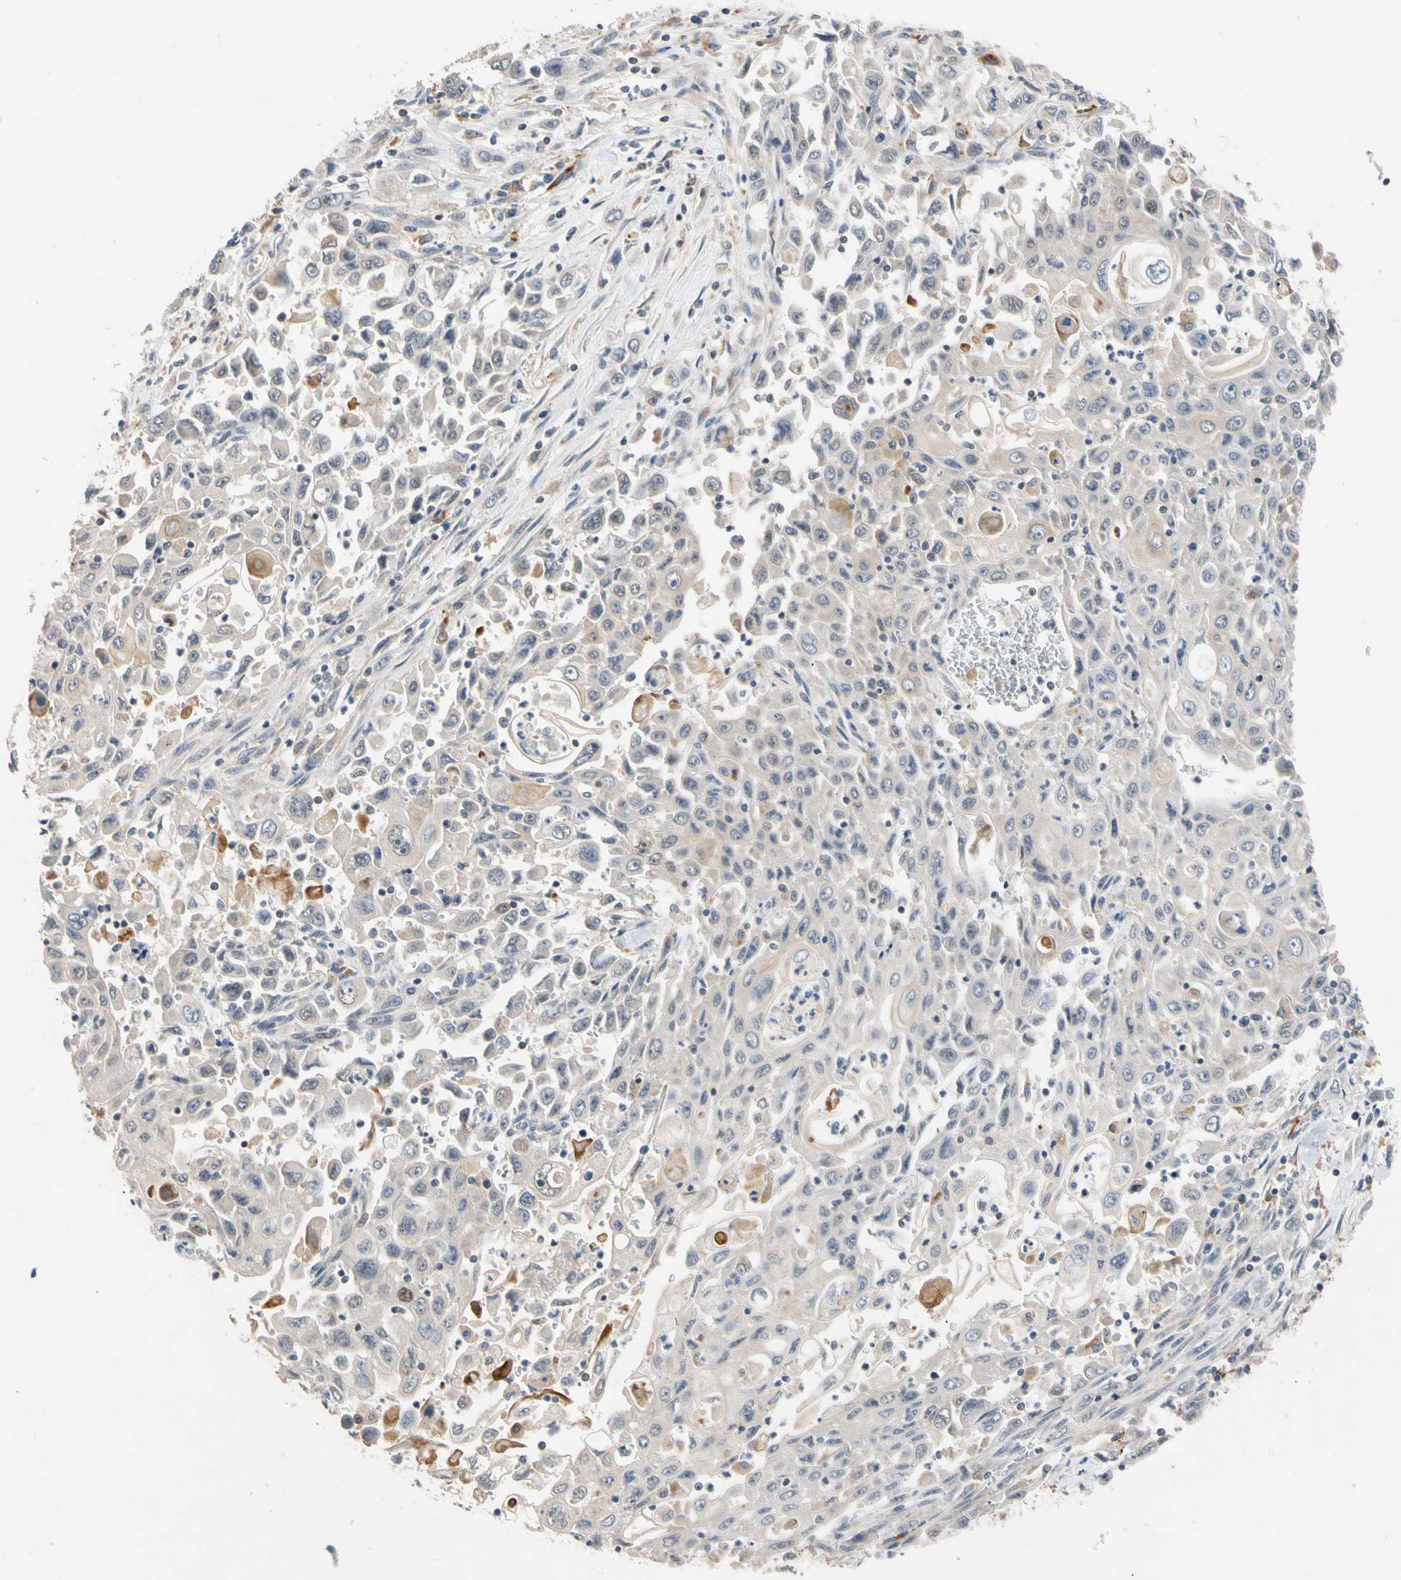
{"staining": {"intensity": "moderate", "quantity": "<25%", "location": "cytoplasmic/membranous"}, "tissue": "pancreatic cancer", "cell_type": "Tumor cells", "image_type": "cancer", "snomed": [{"axis": "morphology", "description": "Adenocarcinoma, NOS"}, {"axis": "topography", "description": "Pancreas"}], "caption": "A brown stain highlights moderate cytoplasmic/membranous staining of a protein in human pancreatic adenocarcinoma tumor cells. The staining was performed using DAB (3,3'-diaminobenzidine), with brown indicating positive protein expression. Nuclei are stained blue with hematoxylin.", "gene": "CNST", "patient": {"sex": "male", "age": 70}}